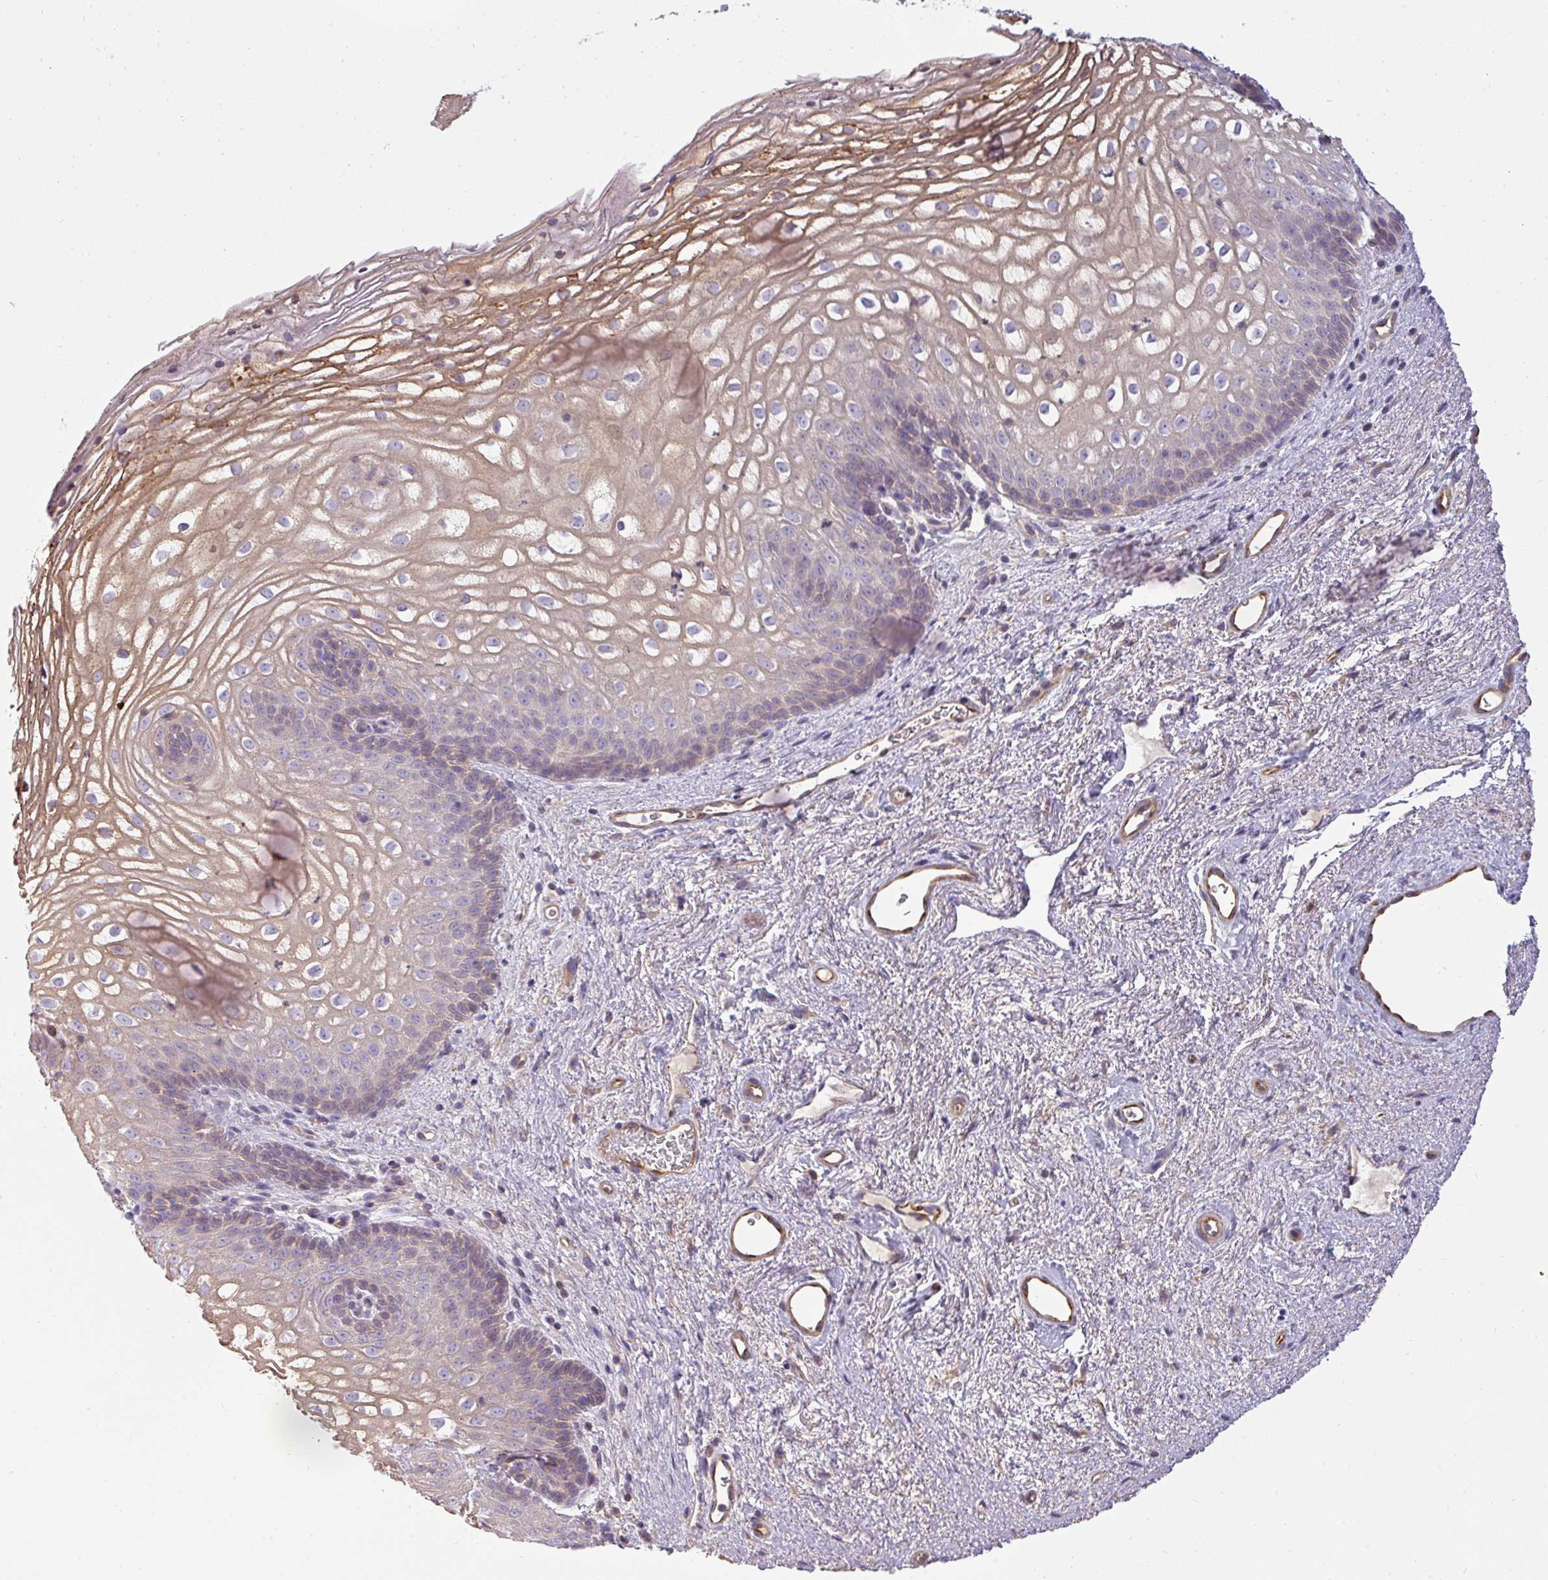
{"staining": {"intensity": "negative", "quantity": "none", "location": "none"}, "tissue": "vagina", "cell_type": "Squamous epithelial cells", "image_type": "normal", "snomed": [{"axis": "morphology", "description": "Normal tissue, NOS"}, {"axis": "topography", "description": "Vagina"}], "caption": "An IHC histopathology image of benign vagina is shown. There is no staining in squamous epithelial cells of vagina. (Brightfield microscopy of DAB (3,3'-diaminobenzidine) IHC at high magnification).", "gene": "ZNF835", "patient": {"sex": "female", "age": 47}}